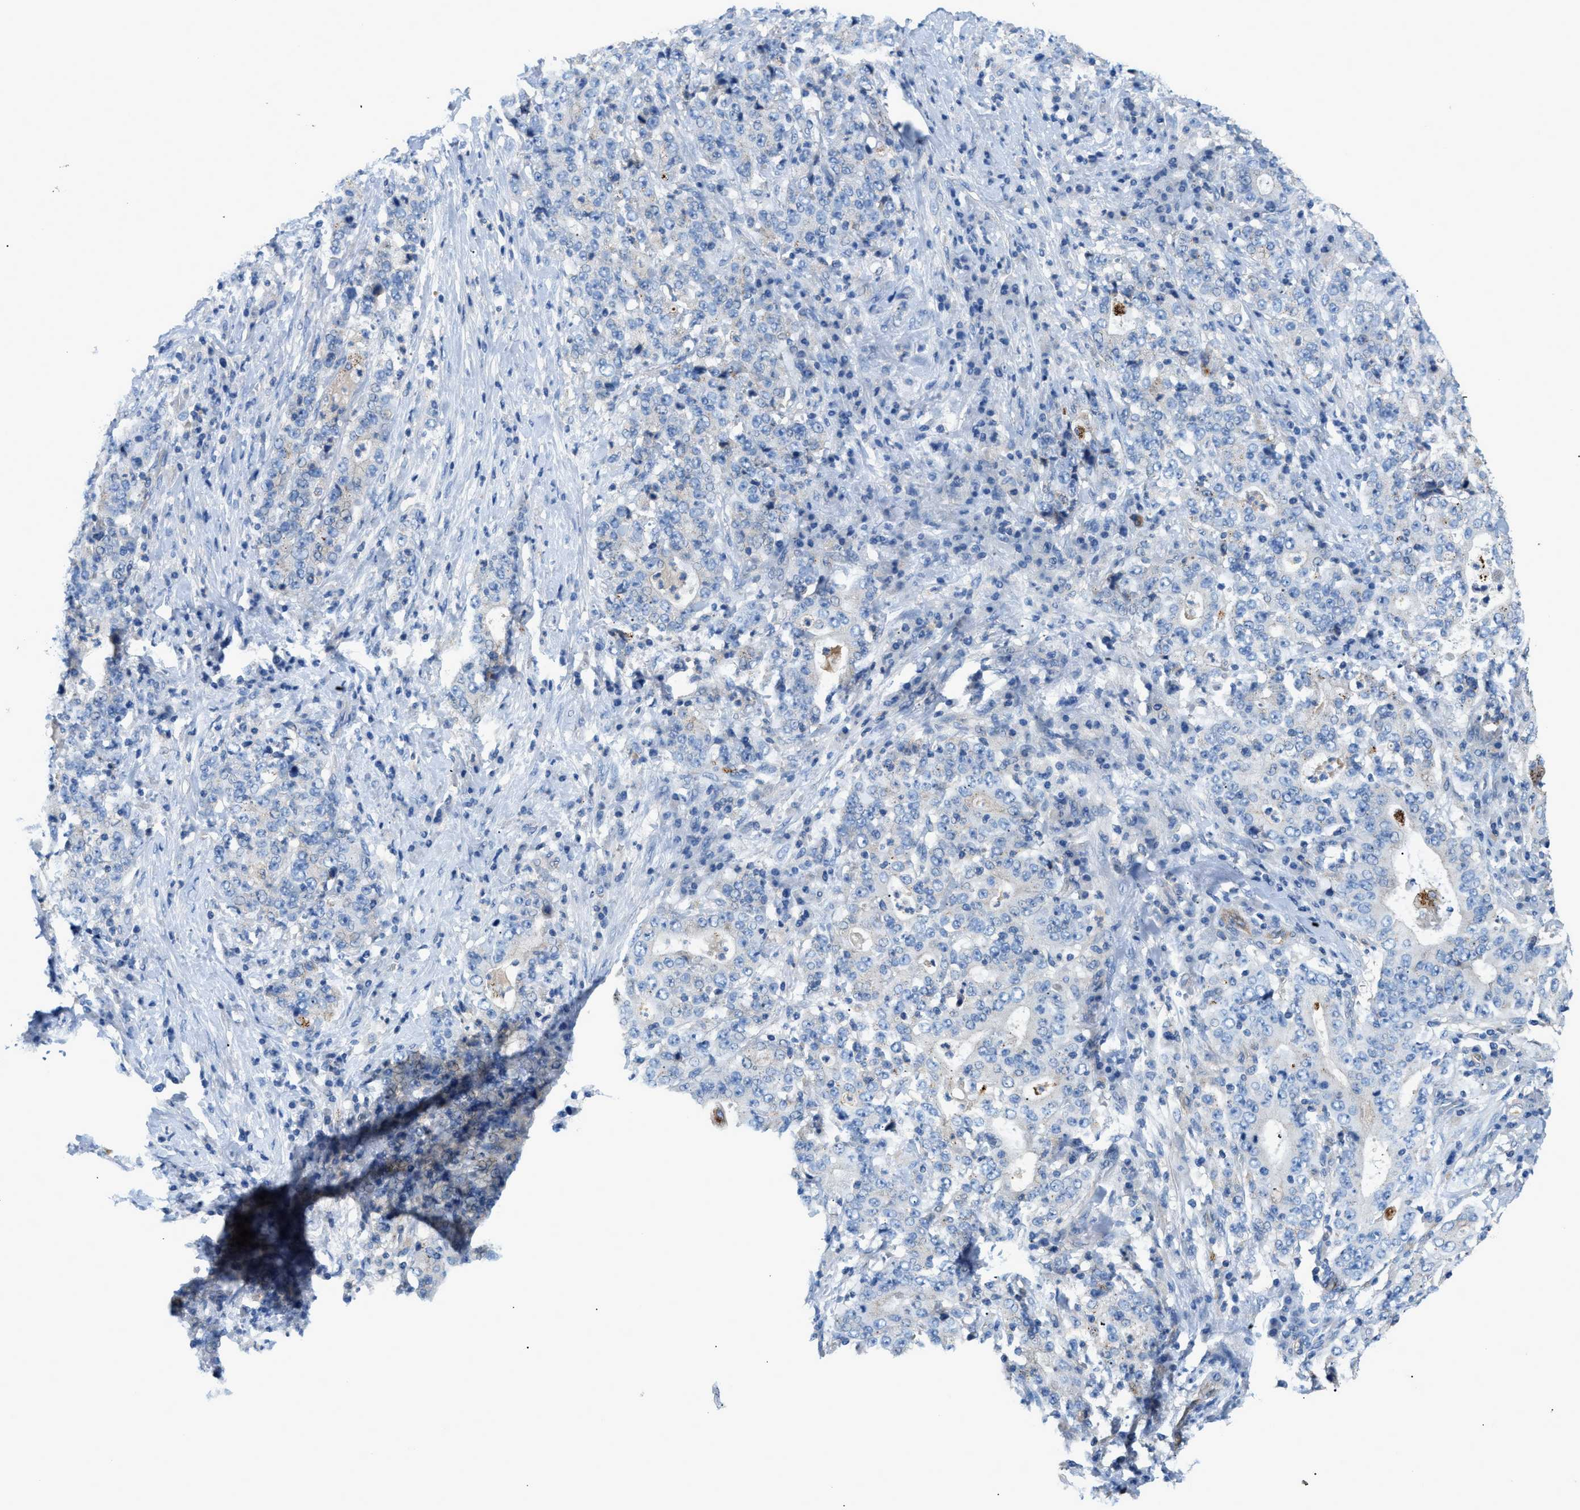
{"staining": {"intensity": "negative", "quantity": "none", "location": "none"}, "tissue": "stomach cancer", "cell_type": "Tumor cells", "image_type": "cancer", "snomed": [{"axis": "morphology", "description": "Normal tissue, NOS"}, {"axis": "morphology", "description": "Adenocarcinoma, NOS"}, {"axis": "topography", "description": "Stomach, upper"}, {"axis": "topography", "description": "Stomach"}], "caption": "Tumor cells show no significant protein expression in stomach cancer. (Brightfield microscopy of DAB (3,3'-diaminobenzidine) IHC at high magnification).", "gene": "ORAI1", "patient": {"sex": "male", "age": 59}}